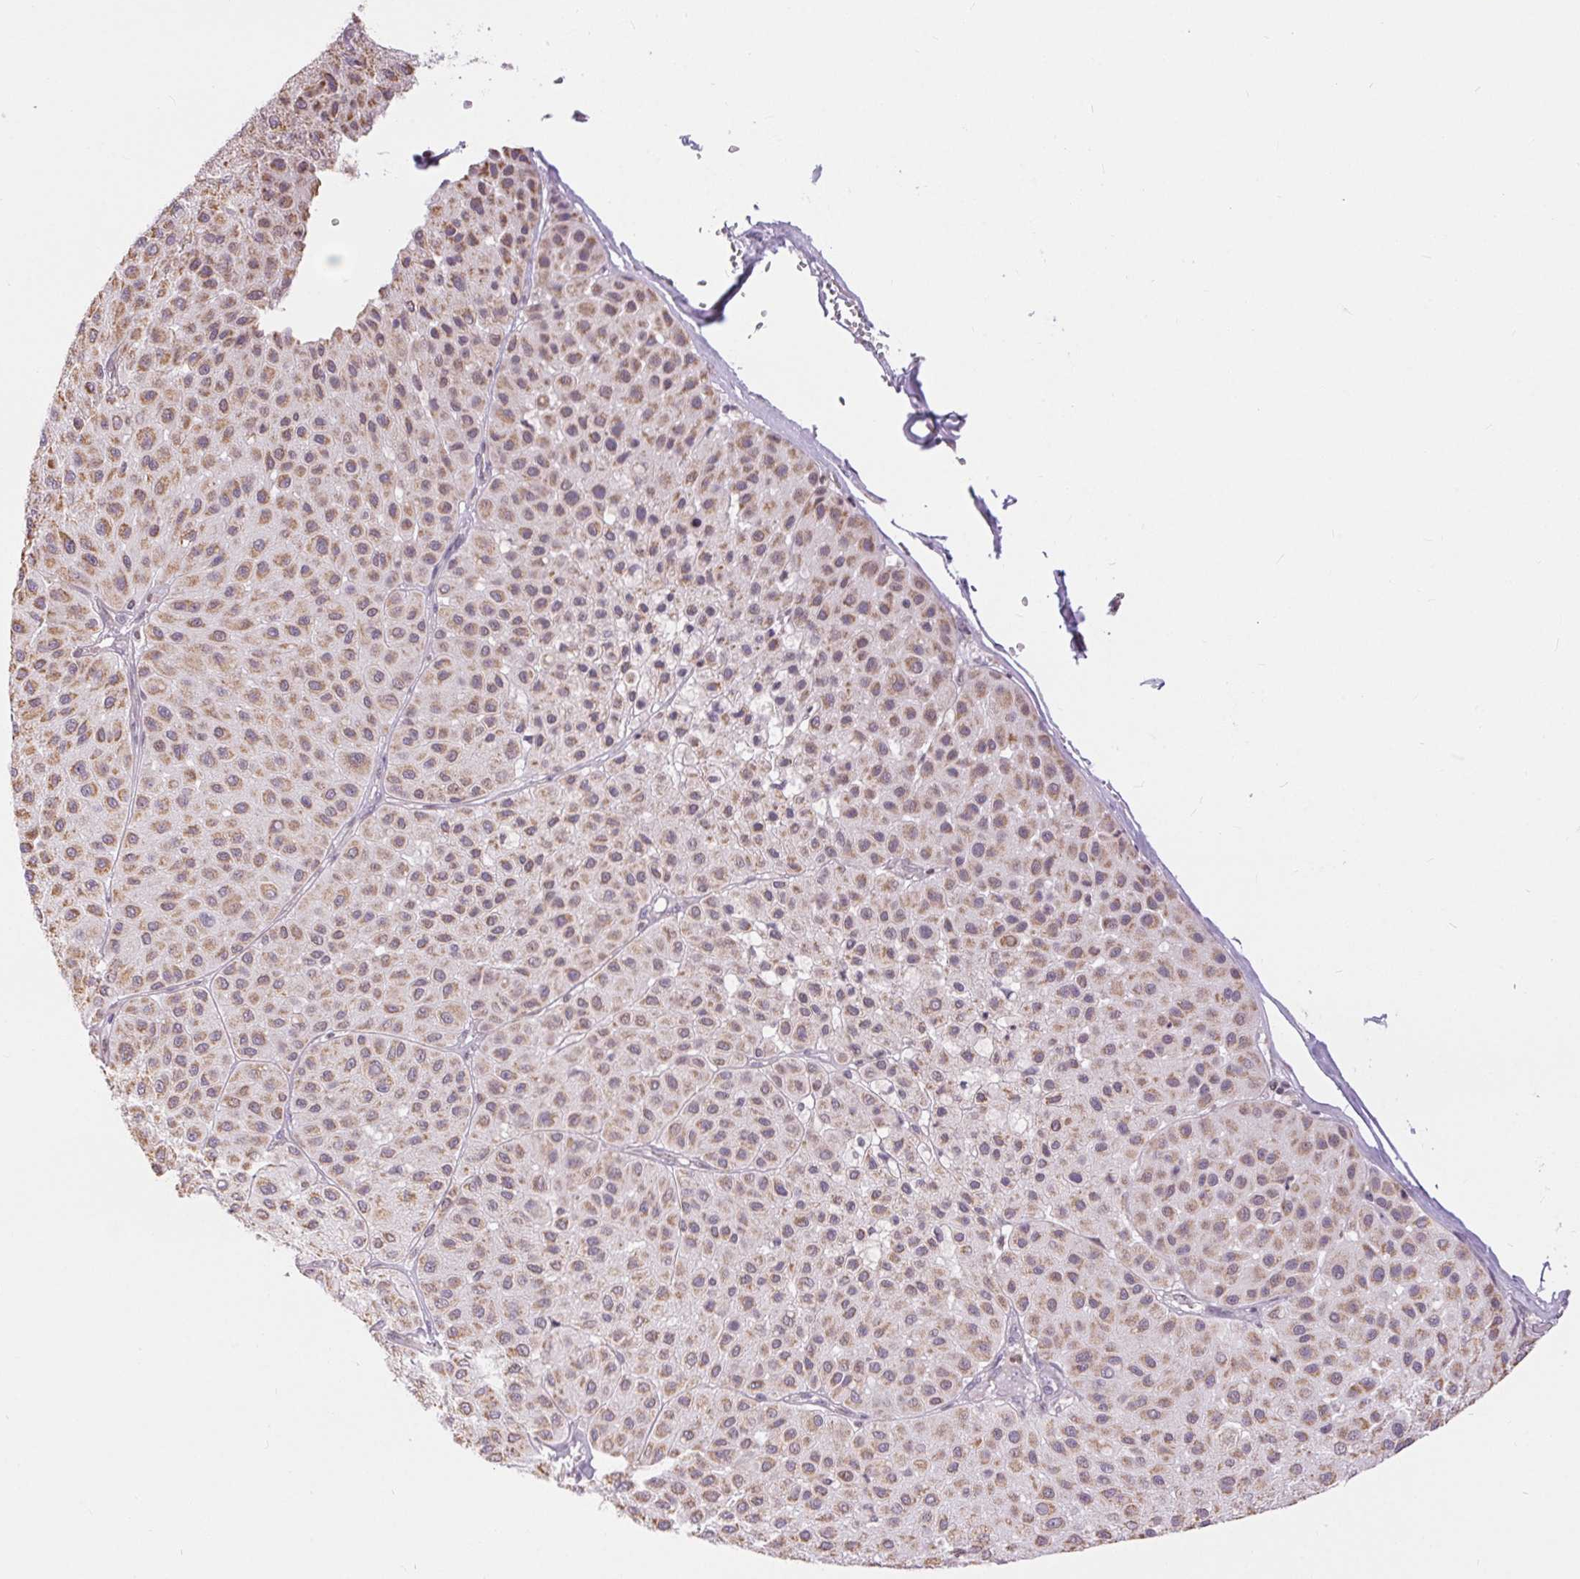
{"staining": {"intensity": "weak", "quantity": ">75%", "location": "cytoplasmic/membranous"}, "tissue": "melanoma", "cell_type": "Tumor cells", "image_type": "cancer", "snomed": [{"axis": "morphology", "description": "Malignant melanoma, Metastatic site"}, {"axis": "topography", "description": "Smooth muscle"}], "caption": "Weak cytoplasmic/membranous positivity for a protein is present in approximately >75% of tumor cells of melanoma using immunohistochemistry (IHC).", "gene": "POU2F2", "patient": {"sex": "male", "age": 41}}